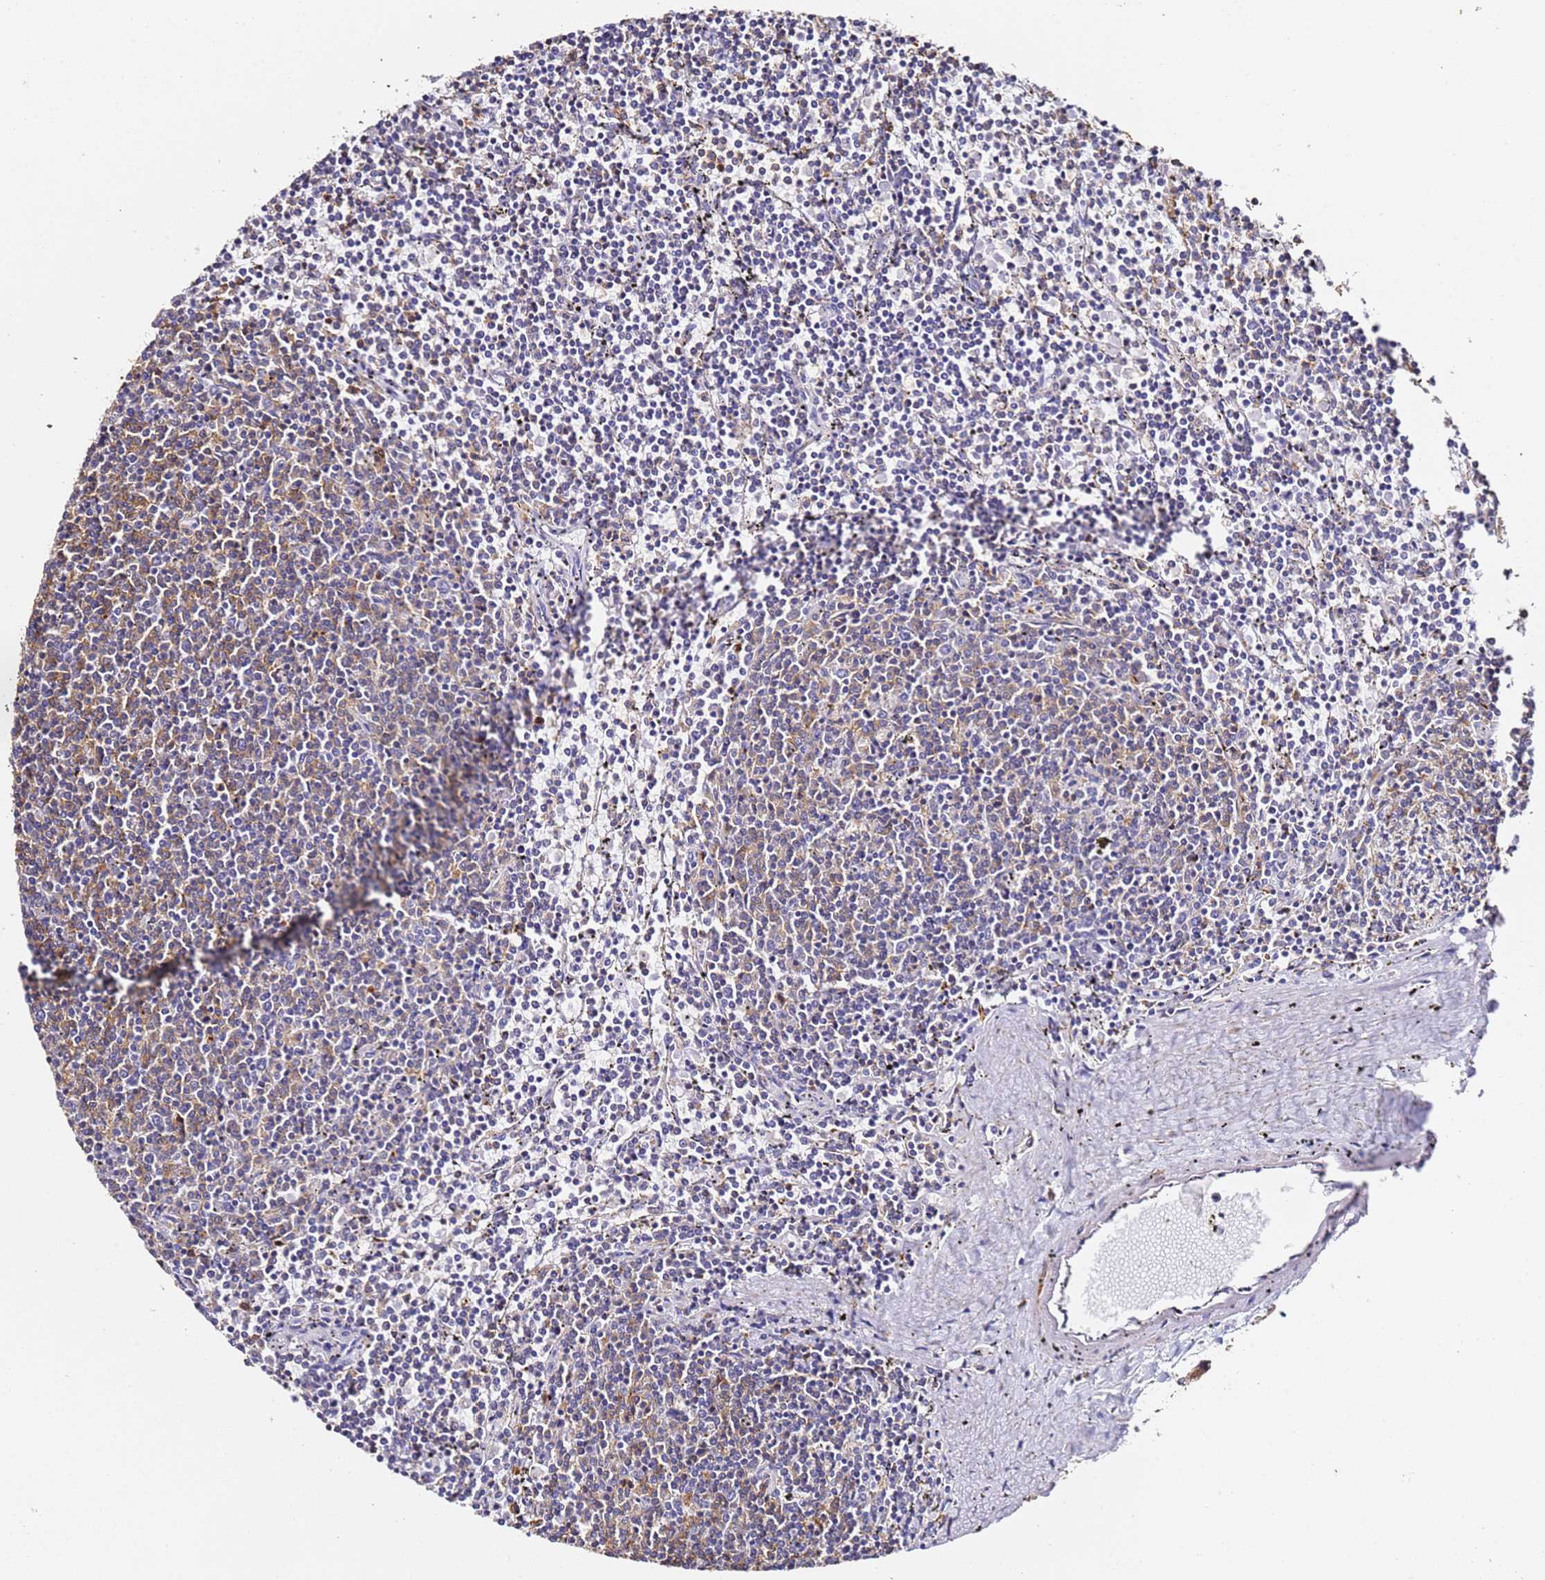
{"staining": {"intensity": "weak", "quantity": "<25%", "location": "cytoplasmic/membranous"}, "tissue": "lymphoma", "cell_type": "Tumor cells", "image_type": "cancer", "snomed": [{"axis": "morphology", "description": "Malignant lymphoma, non-Hodgkin's type, Low grade"}, {"axis": "topography", "description": "Spleen"}], "caption": "The photomicrograph reveals no staining of tumor cells in low-grade malignant lymphoma, non-Hodgkin's type. (DAB (3,3'-diaminobenzidine) IHC visualized using brightfield microscopy, high magnification).", "gene": "ZNF671", "patient": {"sex": "female", "age": 50}}